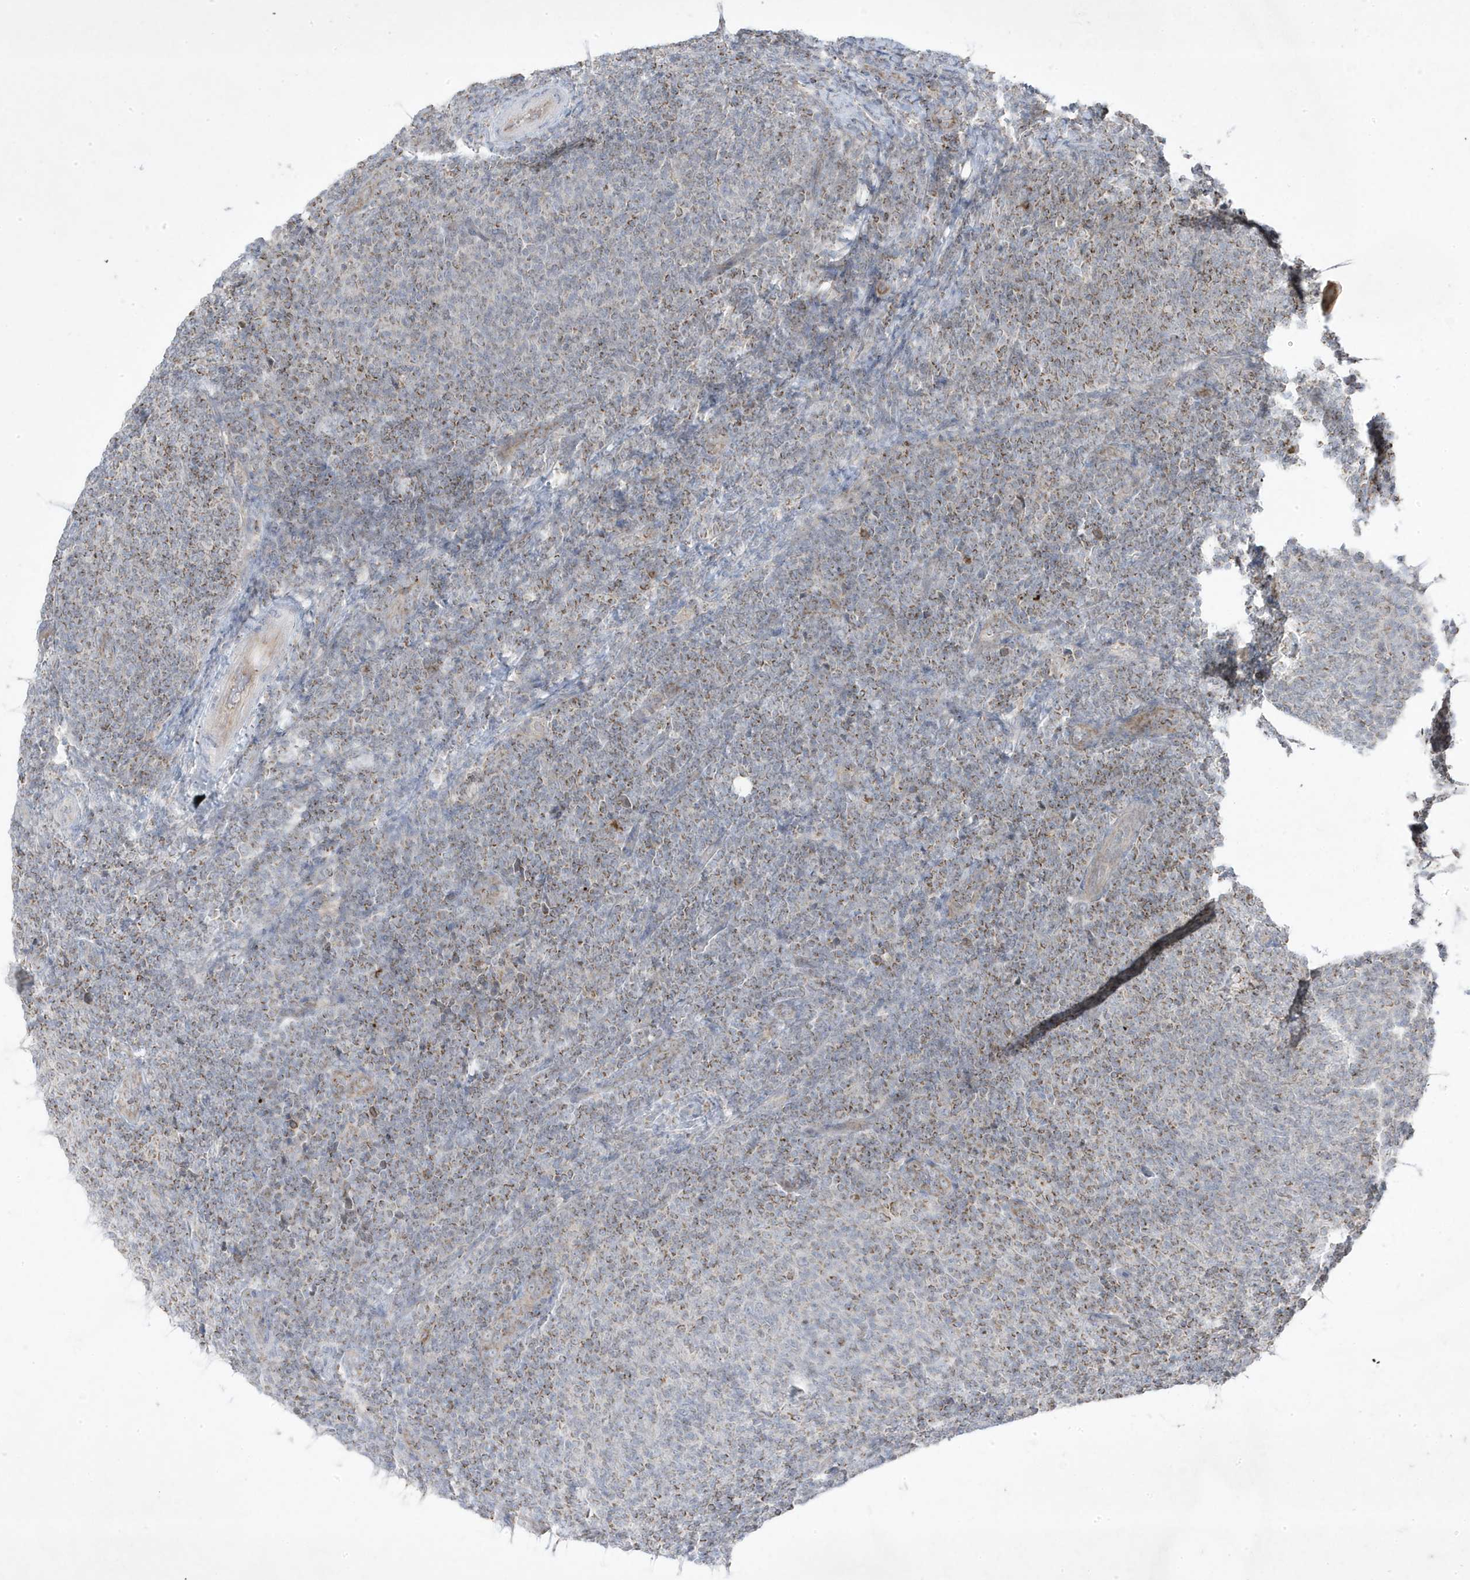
{"staining": {"intensity": "moderate", "quantity": "<25%", "location": "cytoplasmic/membranous"}, "tissue": "lymphoma", "cell_type": "Tumor cells", "image_type": "cancer", "snomed": [{"axis": "morphology", "description": "Malignant lymphoma, non-Hodgkin's type, Low grade"}, {"axis": "topography", "description": "Lymph node"}], "caption": "An IHC image of tumor tissue is shown. Protein staining in brown labels moderate cytoplasmic/membranous positivity in malignant lymphoma, non-Hodgkin's type (low-grade) within tumor cells. Using DAB (3,3'-diaminobenzidine) (brown) and hematoxylin (blue) stains, captured at high magnification using brightfield microscopy.", "gene": "ADAMTSL3", "patient": {"sex": "male", "age": 66}}